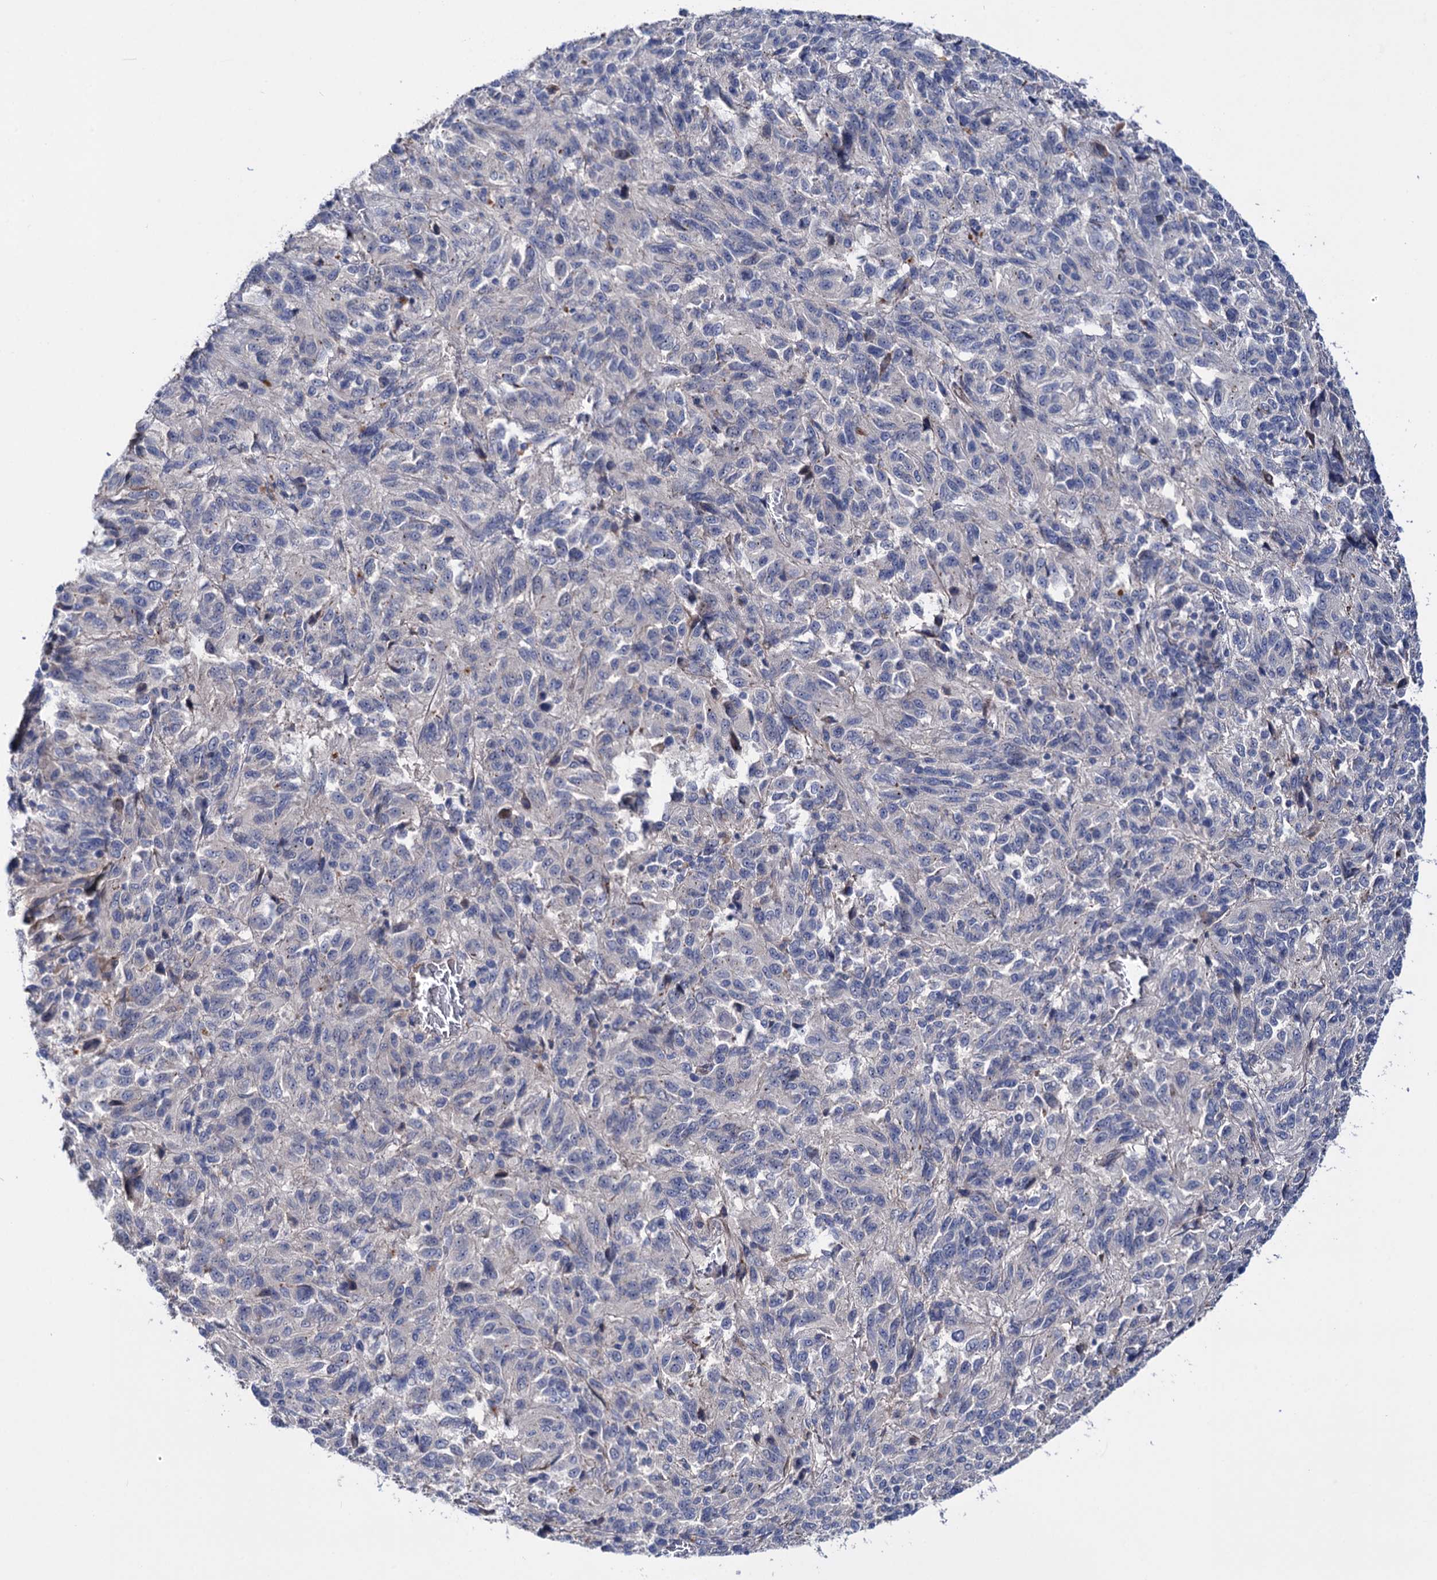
{"staining": {"intensity": "negative", "quantity": "none", "location": "none"}, "tissue": "melanoma", "cell_type": "Tumor cells", "image_type": "cancer", "snomed": [{"axis": "morphology", "description": "Malignant melanoma, Metastatic site"}, {"axis": "topography", "description": "Lung"}], "caption": "DAB immunohistochemical staining of melanoma displays no significant staining in tumor cells. (Brightfield microscopy of DAB (3,3'-diaminobenzidine) IHC at high magnification).", "gene": "PPP1R32", "patient": {"sex": "male", "age": 64}}